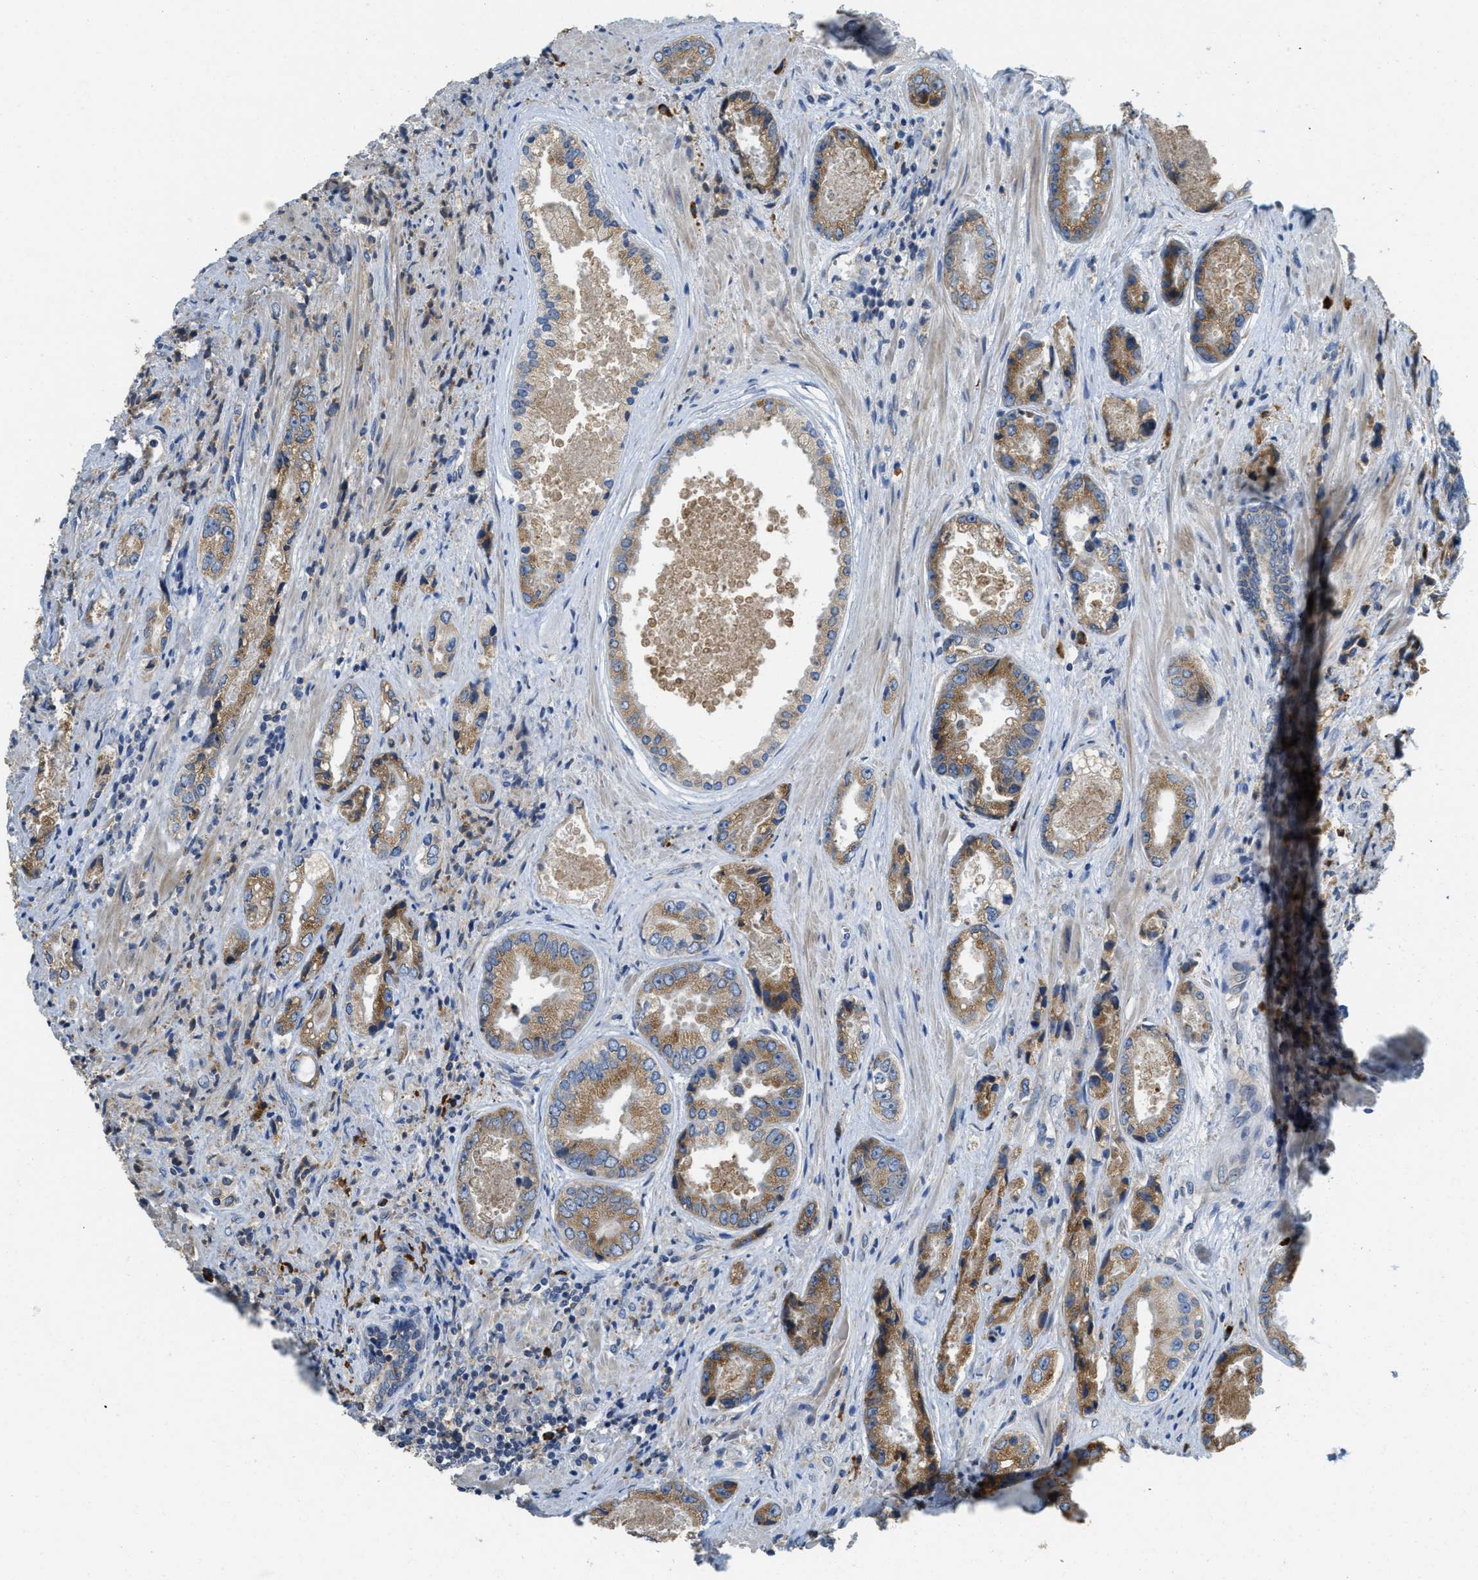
{"staining": {"intensity": "weak", "quantity": ">75%", "location": "cytoplasmic/membranous"}, "tissue": "prostate cancer", "cell_type": "Tumor cells", "image_type": "cancer", "snomed": [{"axis": "morphology", "description": "Adenocarcinoma, High grade"}, {"axis": "topography", "description": "Prostate"}], "caption": "A low amount of weak cytoplasmic/membranous staining is appreciated in about >75% of tumor cells in prostate cancer (high-grade adenocarcinoma) tissue. The protein is shown in brown color, while the nuclei are stained blue.", "gene": "SSR1", "patient": {"sex": "male", "age": 61}}